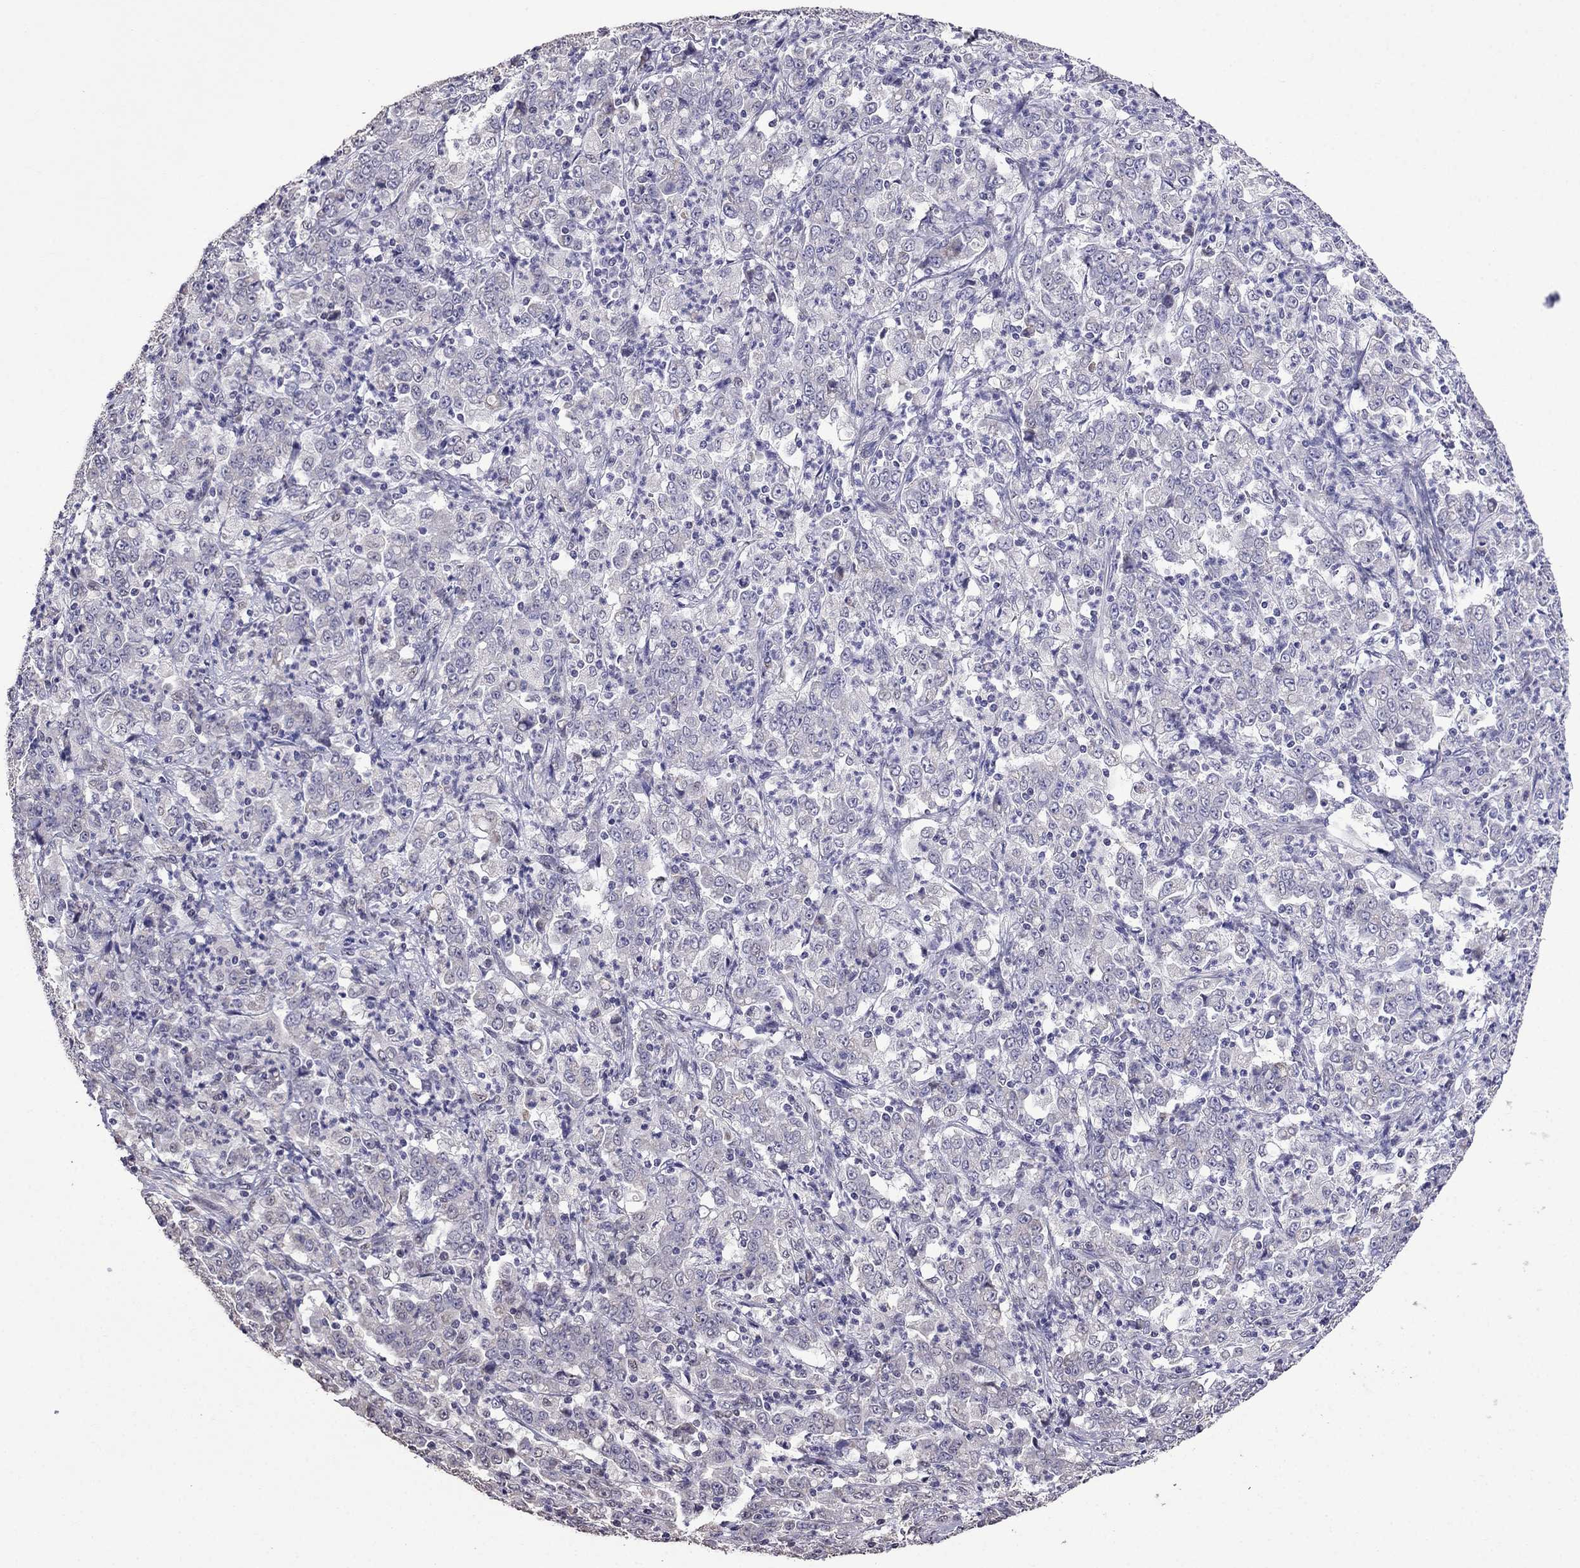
{"staining": {"intensity": "negative", "quantity": "none", "location": "none"}, "tissue": "stomach cancer", "cell_type": "Tumor cells", "image_type": "cancer", "snomed": [{"axis": "morphology", "description": "Adenocarcinoma, NOS"}, {"axis": "topography", "description": "Stomach, lower"}], "caption": "IHC of human adenocarcinoma (stomach) demonstrates no staining in tumor cells.", "gene": "AK5", "patient": {"sex": "female", "age": 71}}